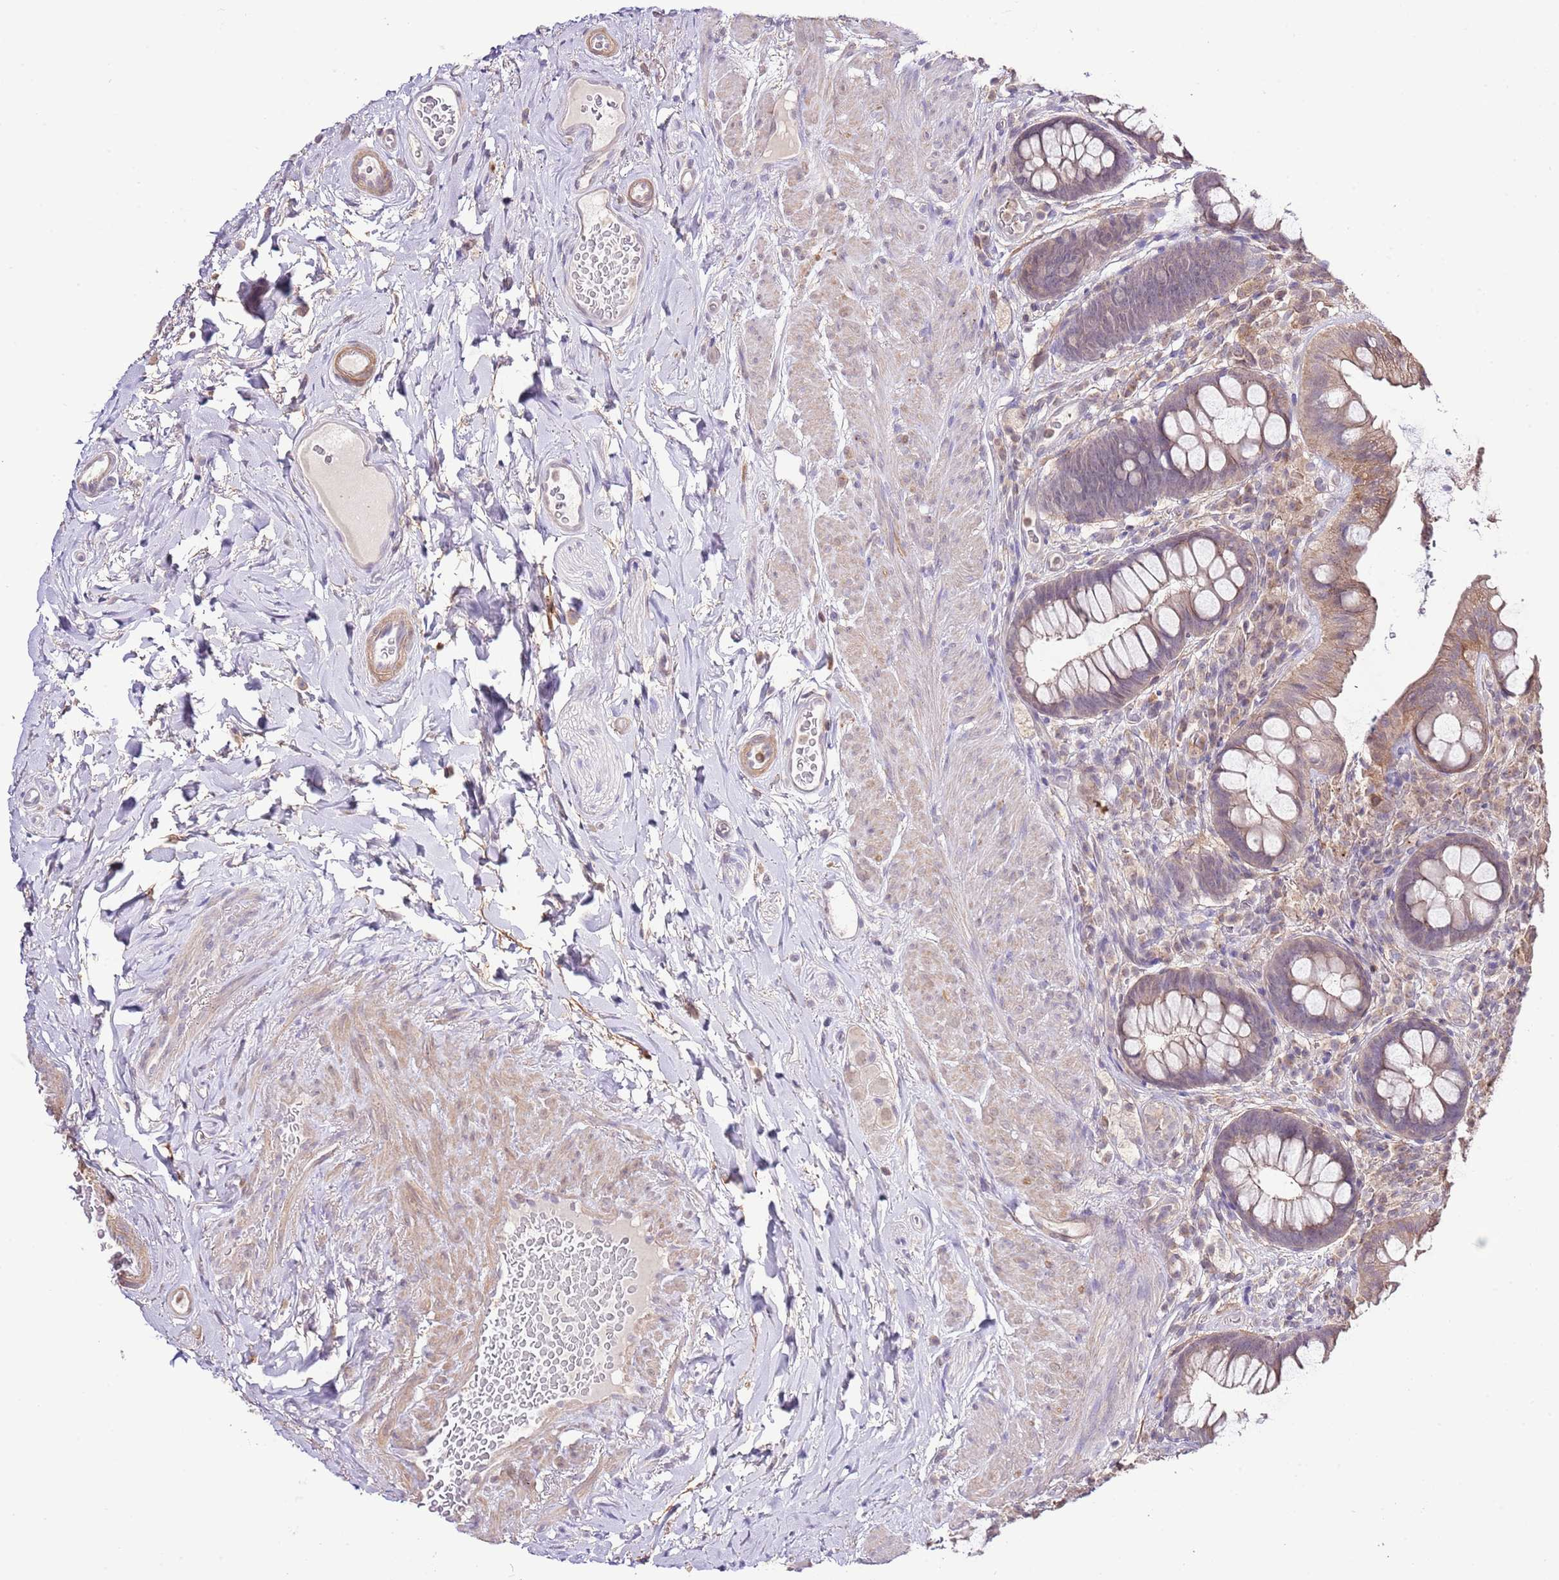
{"staining": {"intensity": "weak", "quantity": "25%-75%", "location": "cytoplasmic/membranous"}, "tissue": "rectum", "cell_type": "Glandular cells", "image_type": "normal", "snomed": [{"axis": "morphology", "description": "Normal tissue, NOS"}, {"axis": "topography", "description": "Rectum"}, {"axis": "topography", "description": "Peripheral nerve tissue"}], "caption": "Immunohistochemistry (IHC) staining of benign rectum, which exhibits low levels of weak cytoplasmic/membranous positivity in about 25%-75% of glandular cells indicating weak cytoplasmic/membranous protein positivity. The staining was performed using DAB (3,3'-diaminobenzidine) (brown) for protein detection and nuclei were counterstained in hematoxylin (blue).", "gene": "EFHD1", "patient": {"sex": "female", "age": 69}}